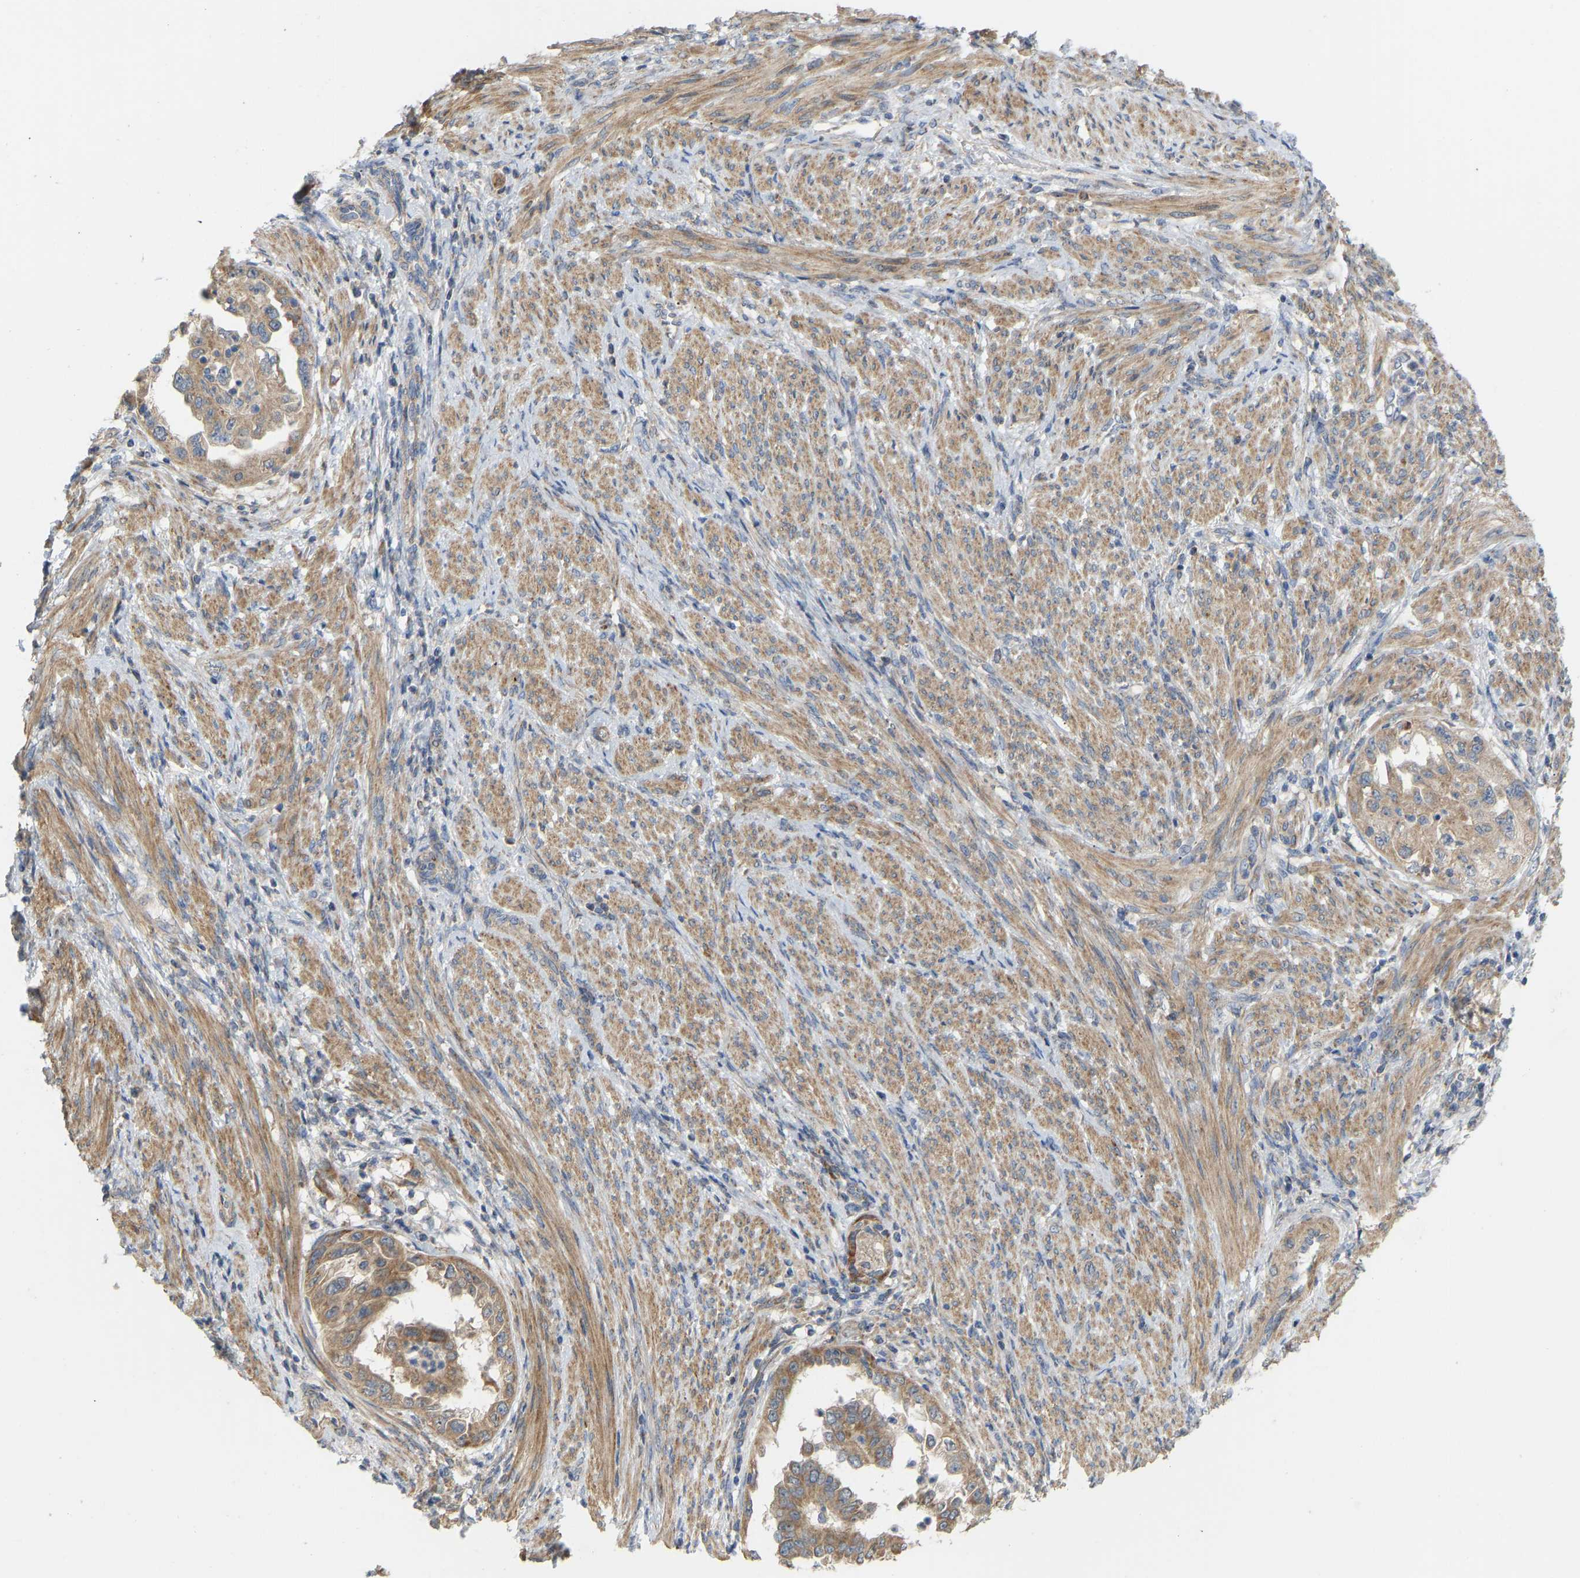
{"staining": {"intensity": "moderate", "quantity": ">75%", "location": "cytoplasmic/membranous"}, "tissue": "endometrial cancer", "cell_type": "Tumor cells", "image_type": "cancer", "snomed": [{"axis": "morphology", "description": "Adenocarcinoma, NOS"}, {"axis": "topography", "description": "Endometrium"}], "caption": "An IHC image of neoplastic tissue is shown. Protein staining in brown labels moderate cytoplasmic/membranous positivity in endometrial cancer within tumor cells.", "gene": "HACD2", "patient": {"sex": "female", "age": 85}}